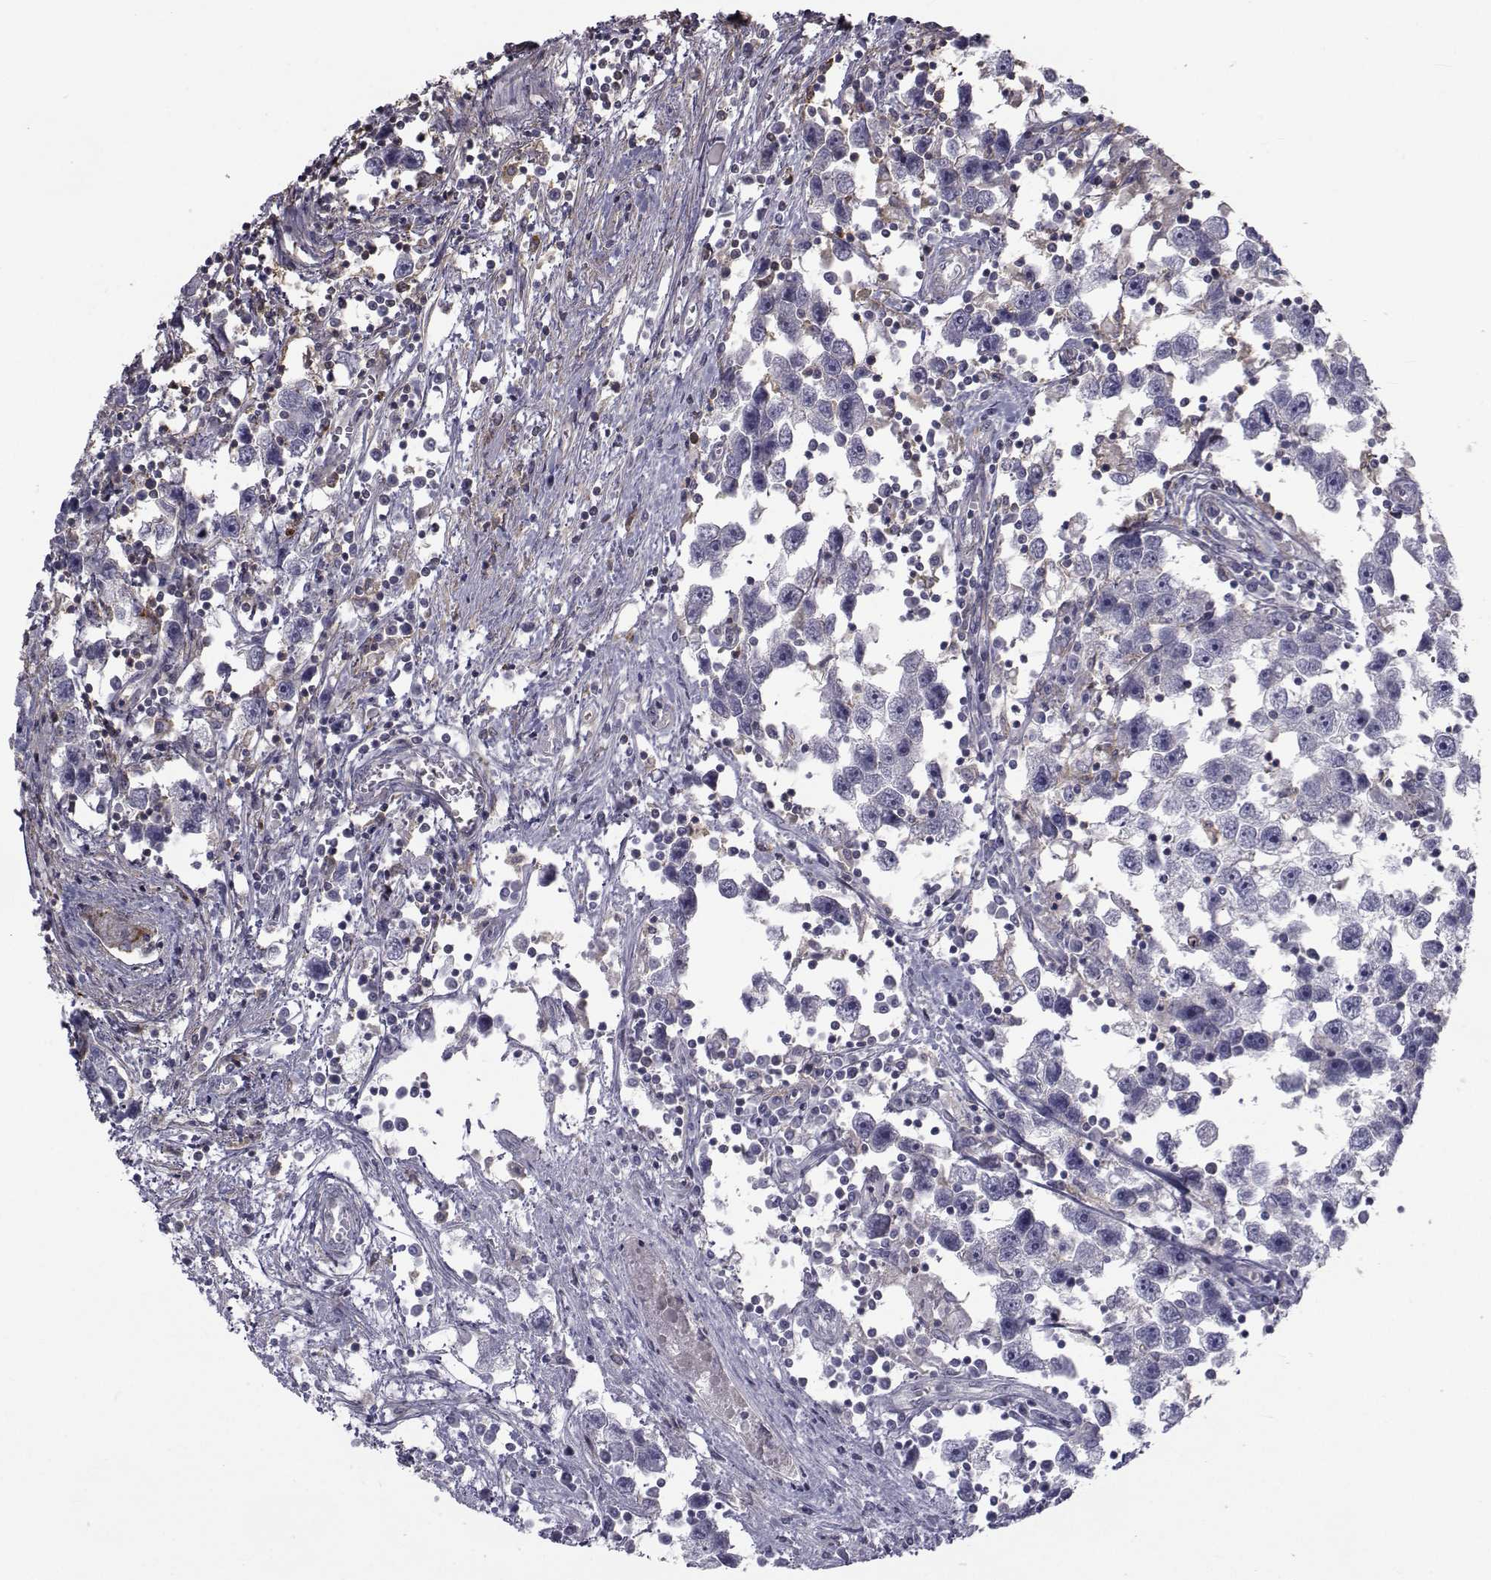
{"staining": {"intensity": "negative", "quantity": "none", "location": "none"}, "tissue": "testis cancer", "cell_type": "Tumor cells", "image_type": "cancer", "snomed": [{"axis": "morphology", "description": "Seminoma, NOS"}, {"axis": "topography", "description": "Testis"}], "caption": "Protein analysis of testis cancer exhibits no significant positivity in tumor cells.", "gene": "FDXR", "patient": {"sex": "male", "age": 30}}